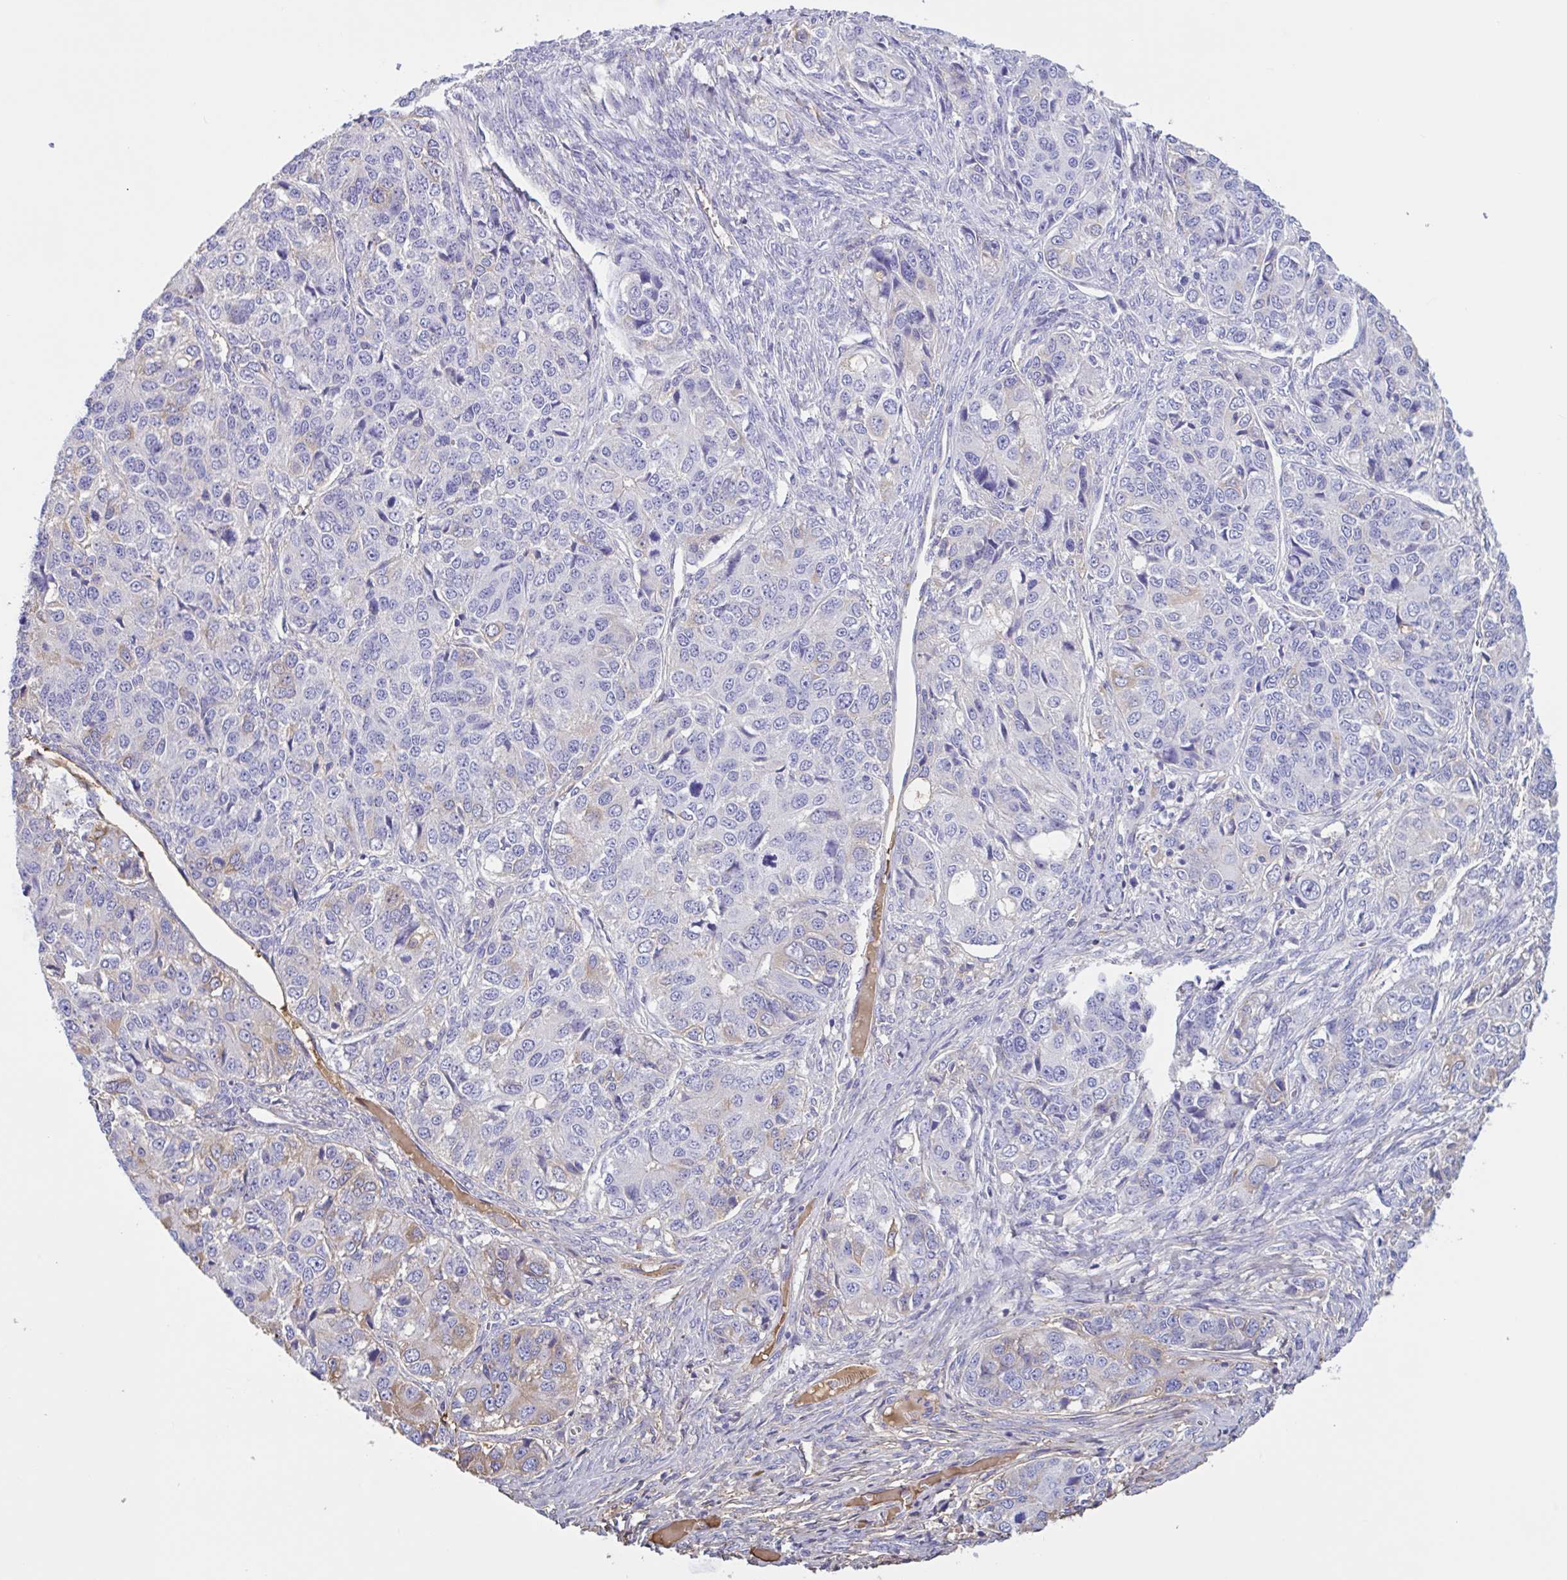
{"staining": {"intensity": "moderate", "quantity": "<25%", "location": "cytoplasmic/membranous"}, "tissue": "ovarian cancer", "cell_type": "Tumor cells", "image_type": "cancer", "snomed": [{"axis": "morphology", "description": "Carcinoma, endometroid"}, {"axis": "topography", "description": "Ovary"}], "caption": "Immunohistochemistry (DAB (3,3'-diaminobenzidine)) staining of human ovarian cancer demonstrates moderate cytoplasmic/membranous protein expression in approximately <25% of tumor cells. (Brightfield microscopy of DAB IHC at high magnification).", "gene": "LARGE2", "patient": {"sex": "female", "age": 51}}